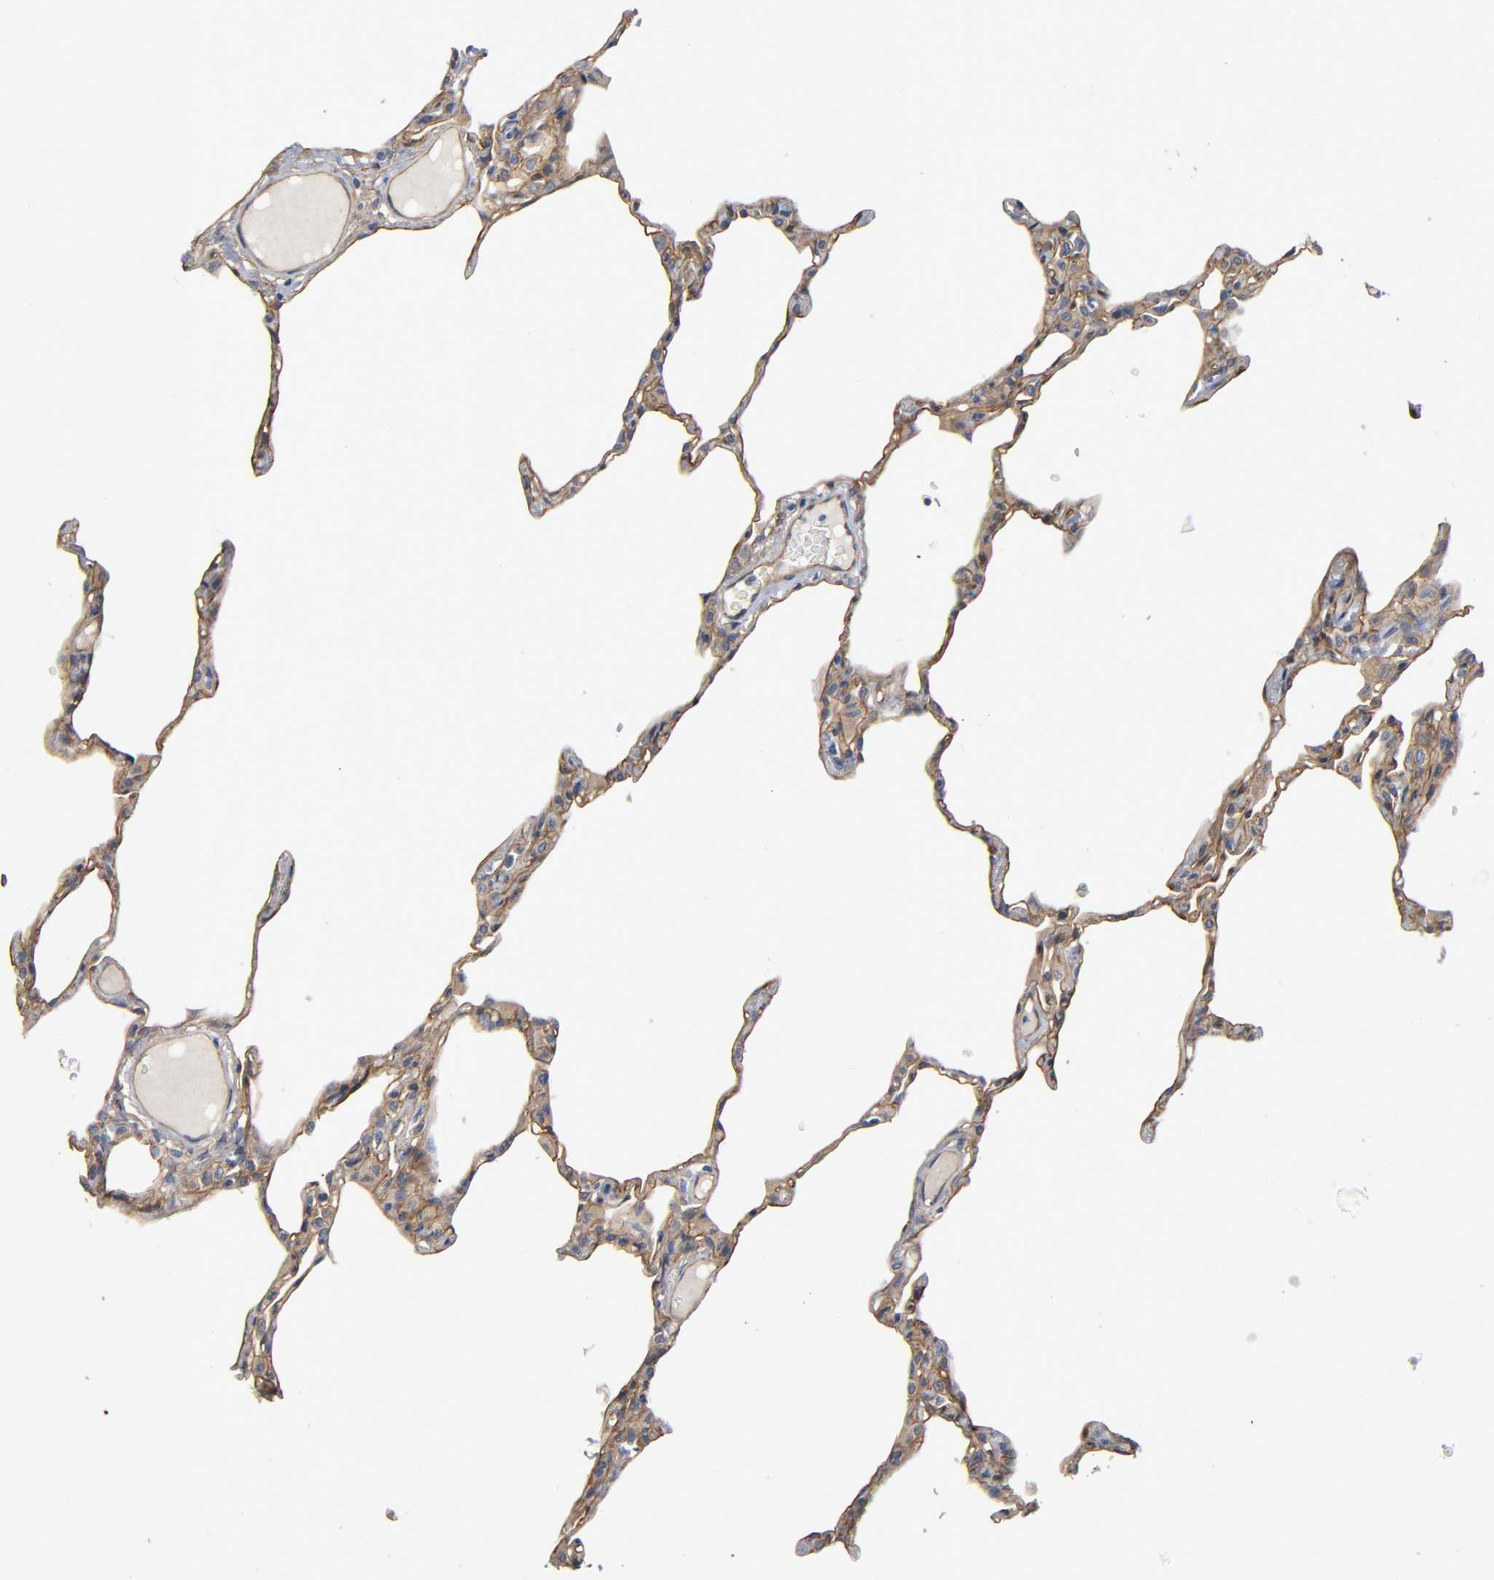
{"staining": {"intensity": "moderate", "quantity": ">75%", "location": "cytoplasmic/membranous"}, "tissue": "lung", "cell_type": "Alveolar cells", "image_type": "normal", "snomed": [{"axis": "morphology", "description": "Normal tissue, NOS"}, {"axis": "topography", "description": "Lung"}], "caption": "Lung stained with IHC demonstrates moderate cytoplasmic/membranous staining in approximately >75% of alveolar cells.", "gene": "MARS1", "patient": {"sex": "female", "age": 49}}